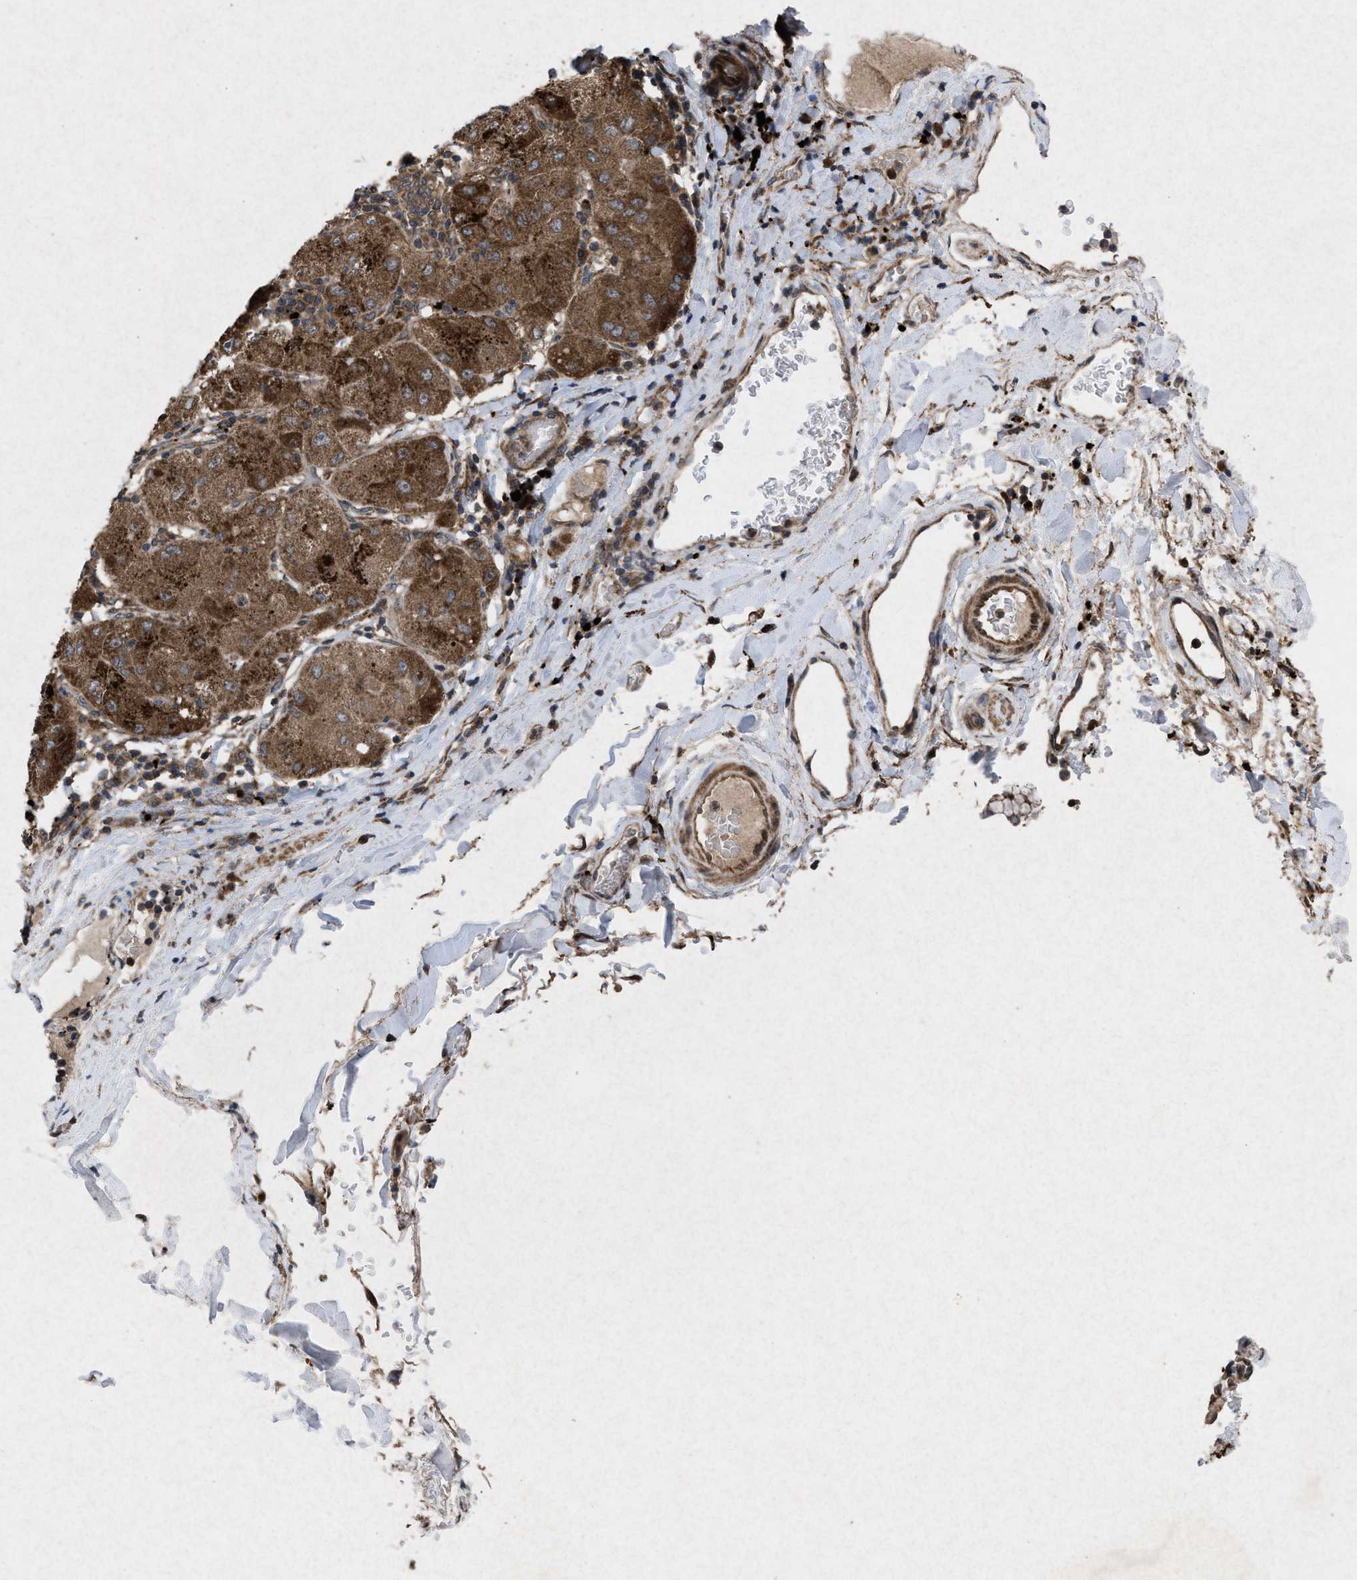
{"staining": {"intensity": "moderate", "quantity": ">75%", "location": "cytoplasmic/membranous"}, "tissue": "liver cancer", "cell_type": "Tumor cells", "image_type": "cancer", "snomed": [{"axis": "morphology", "description": "Carcinoma, Hepatocellular, NOS"}, {"axis": "topography", "description": "Liver"}], "caption": "An image showing moderate cytoplasmic/membranous positivity in about >75% of tumor cells in hepatocellular carcinoma (liver), as visualized by brown immunohistochemical staining.", "gene": "MSI2", "patient": {"sex": "male", "age": 80}}